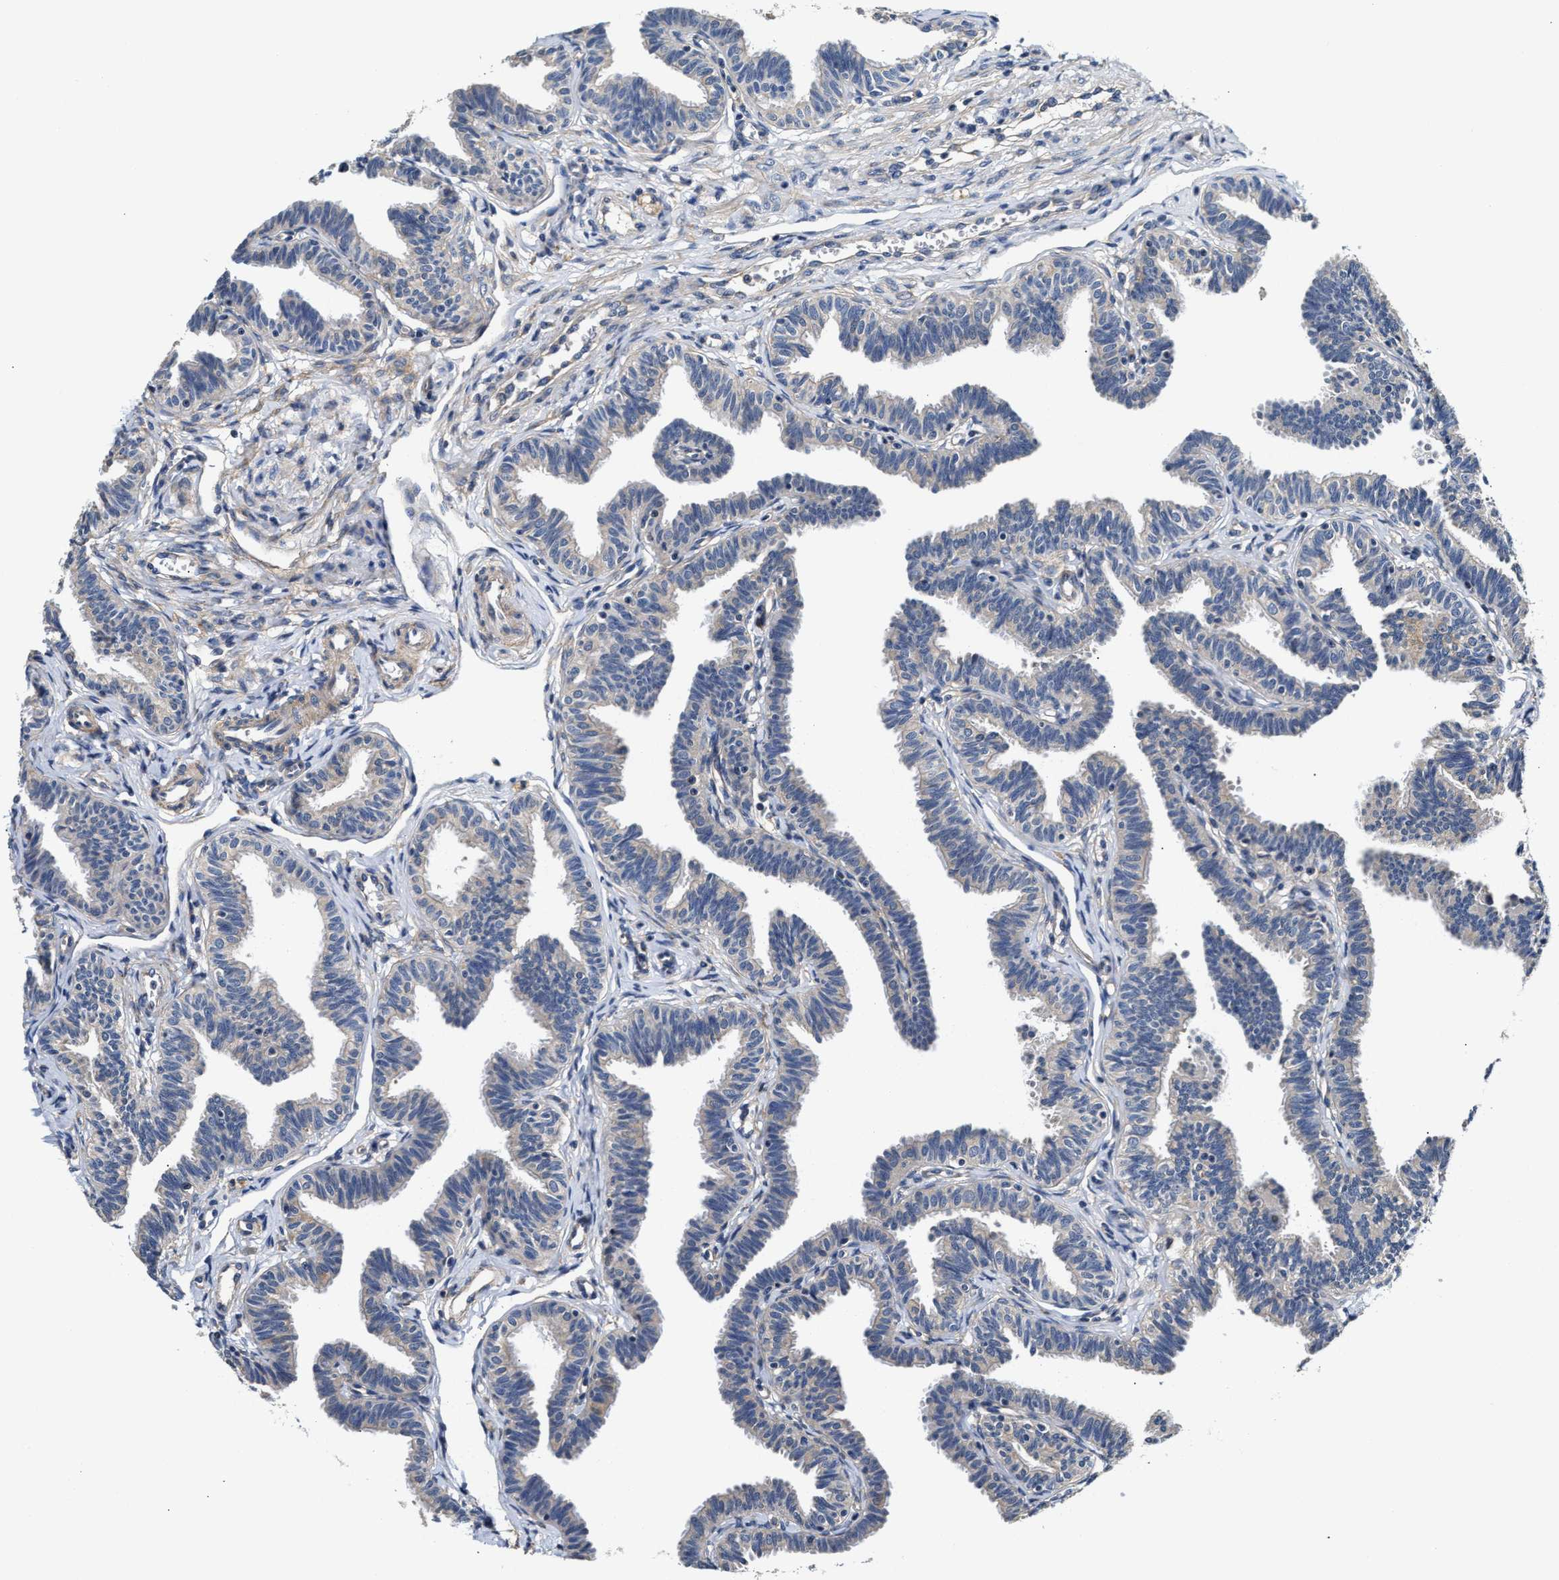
{"staining": {"intensity": "negative", "quantity": "none", "location": "none"}, "tissue": "fallopian tube", "cell_type": "Glandular cells", "image_type": "normal", "snomed": [{"axis": "morphology", "description": "Normal tissue, NOS"}, {"axis": "topography", "description": "Fallopian tube"}, {"axis": "topography", "description": "Ovary"}], "caption": "Immunohistochemistry (IHC) photomicrograph of benign fallopian tube stained for a protein (brown), which demonstrates no positivity in glandular cells.", "gene": "TEX2", "patient": {"sex": "female", "age": 23}}